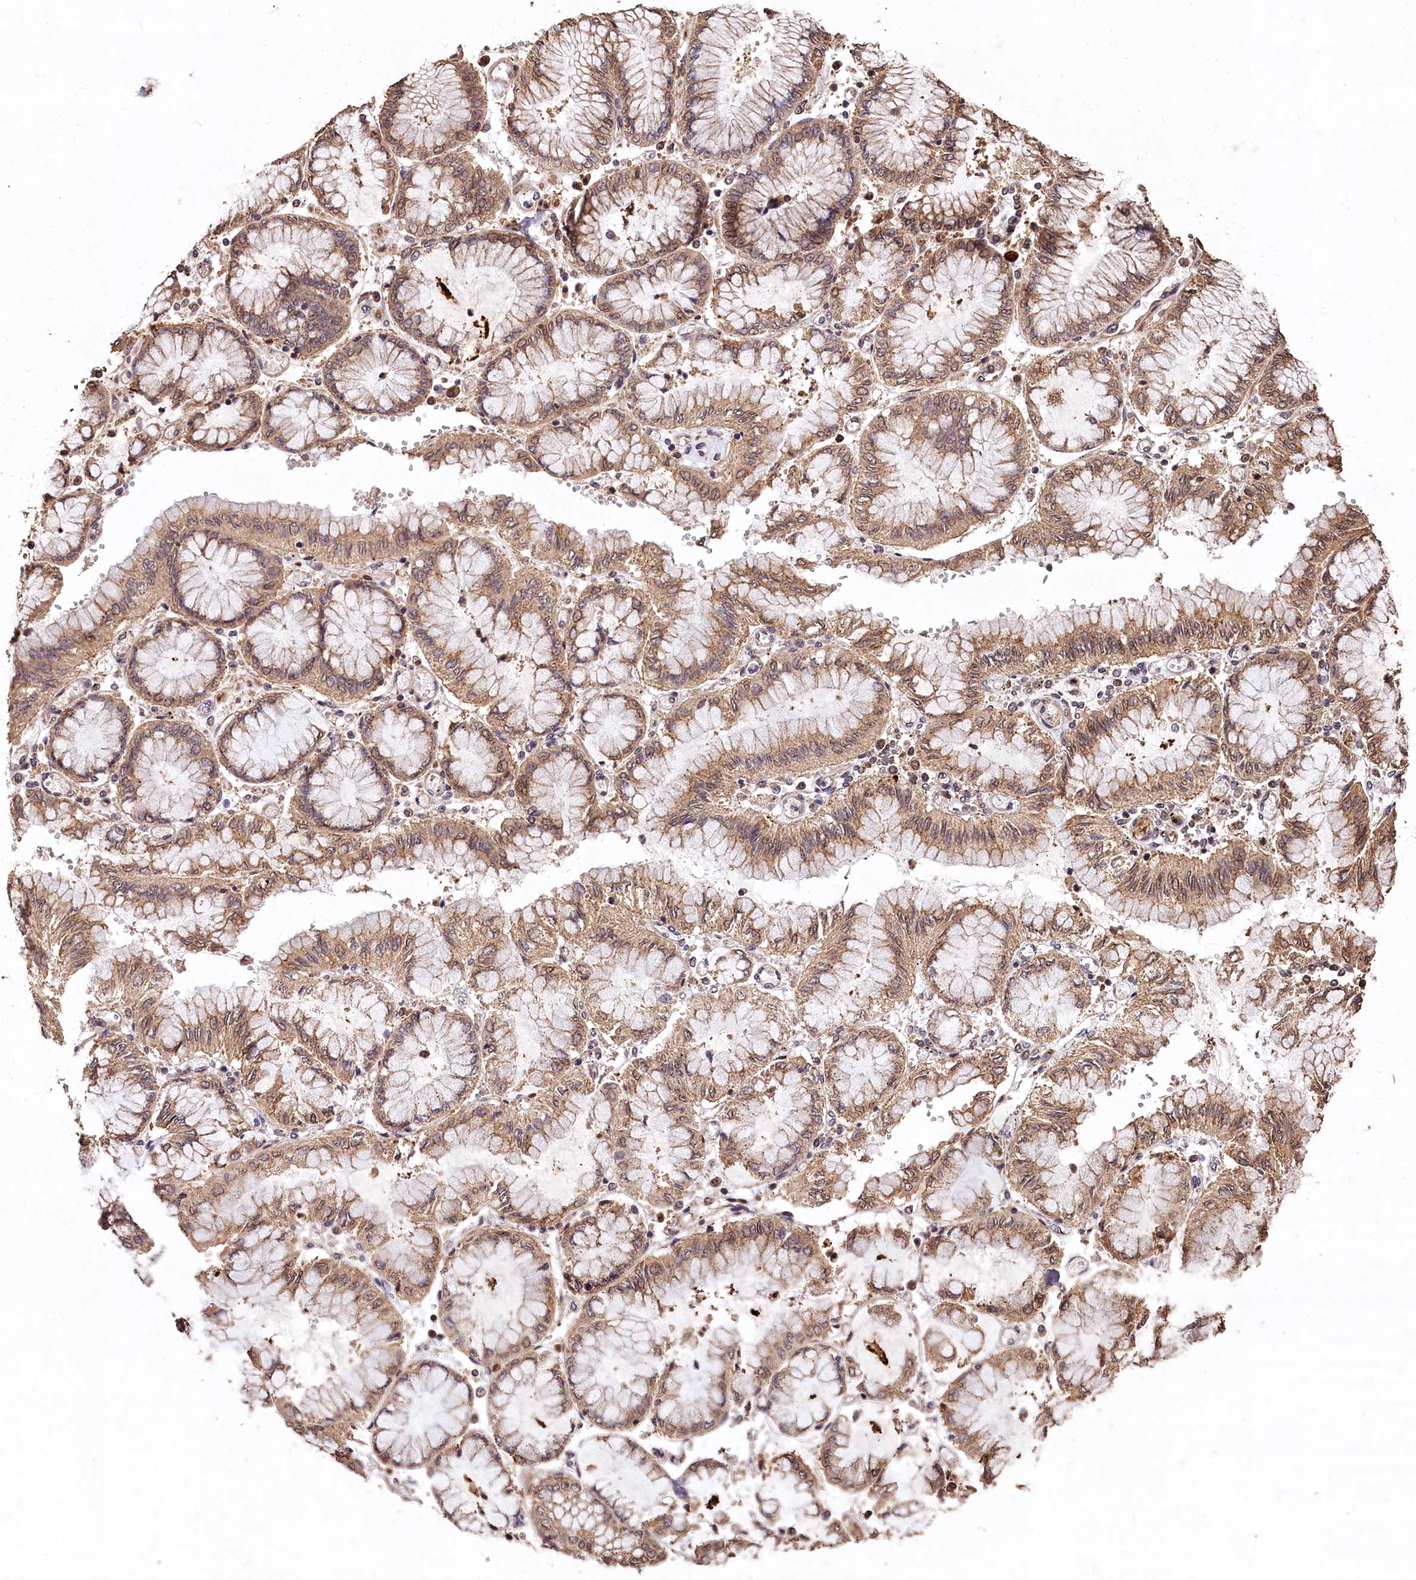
{"staining": {"intensity": "moderate", "quantity": ">75%", "location": "cytoplasmic/membranous"}, "tissue": "stomach cancer", "cell_type": "Tumor cells", "image_type": "cancer", "snomed": [{"axis": "morphology", "description": "Adenocarcinoma, NOS"}, {"axis": "topography", "description": "Stomach"}], "caption": "Protein analysis of adenocarcinoma (stomach) tissue demonstrates moderate cytoplasmic/membranous positivity in about >75% of tumor cells.", "gene": "LSM4", "patient": {"sex": "male", "age": 76}}